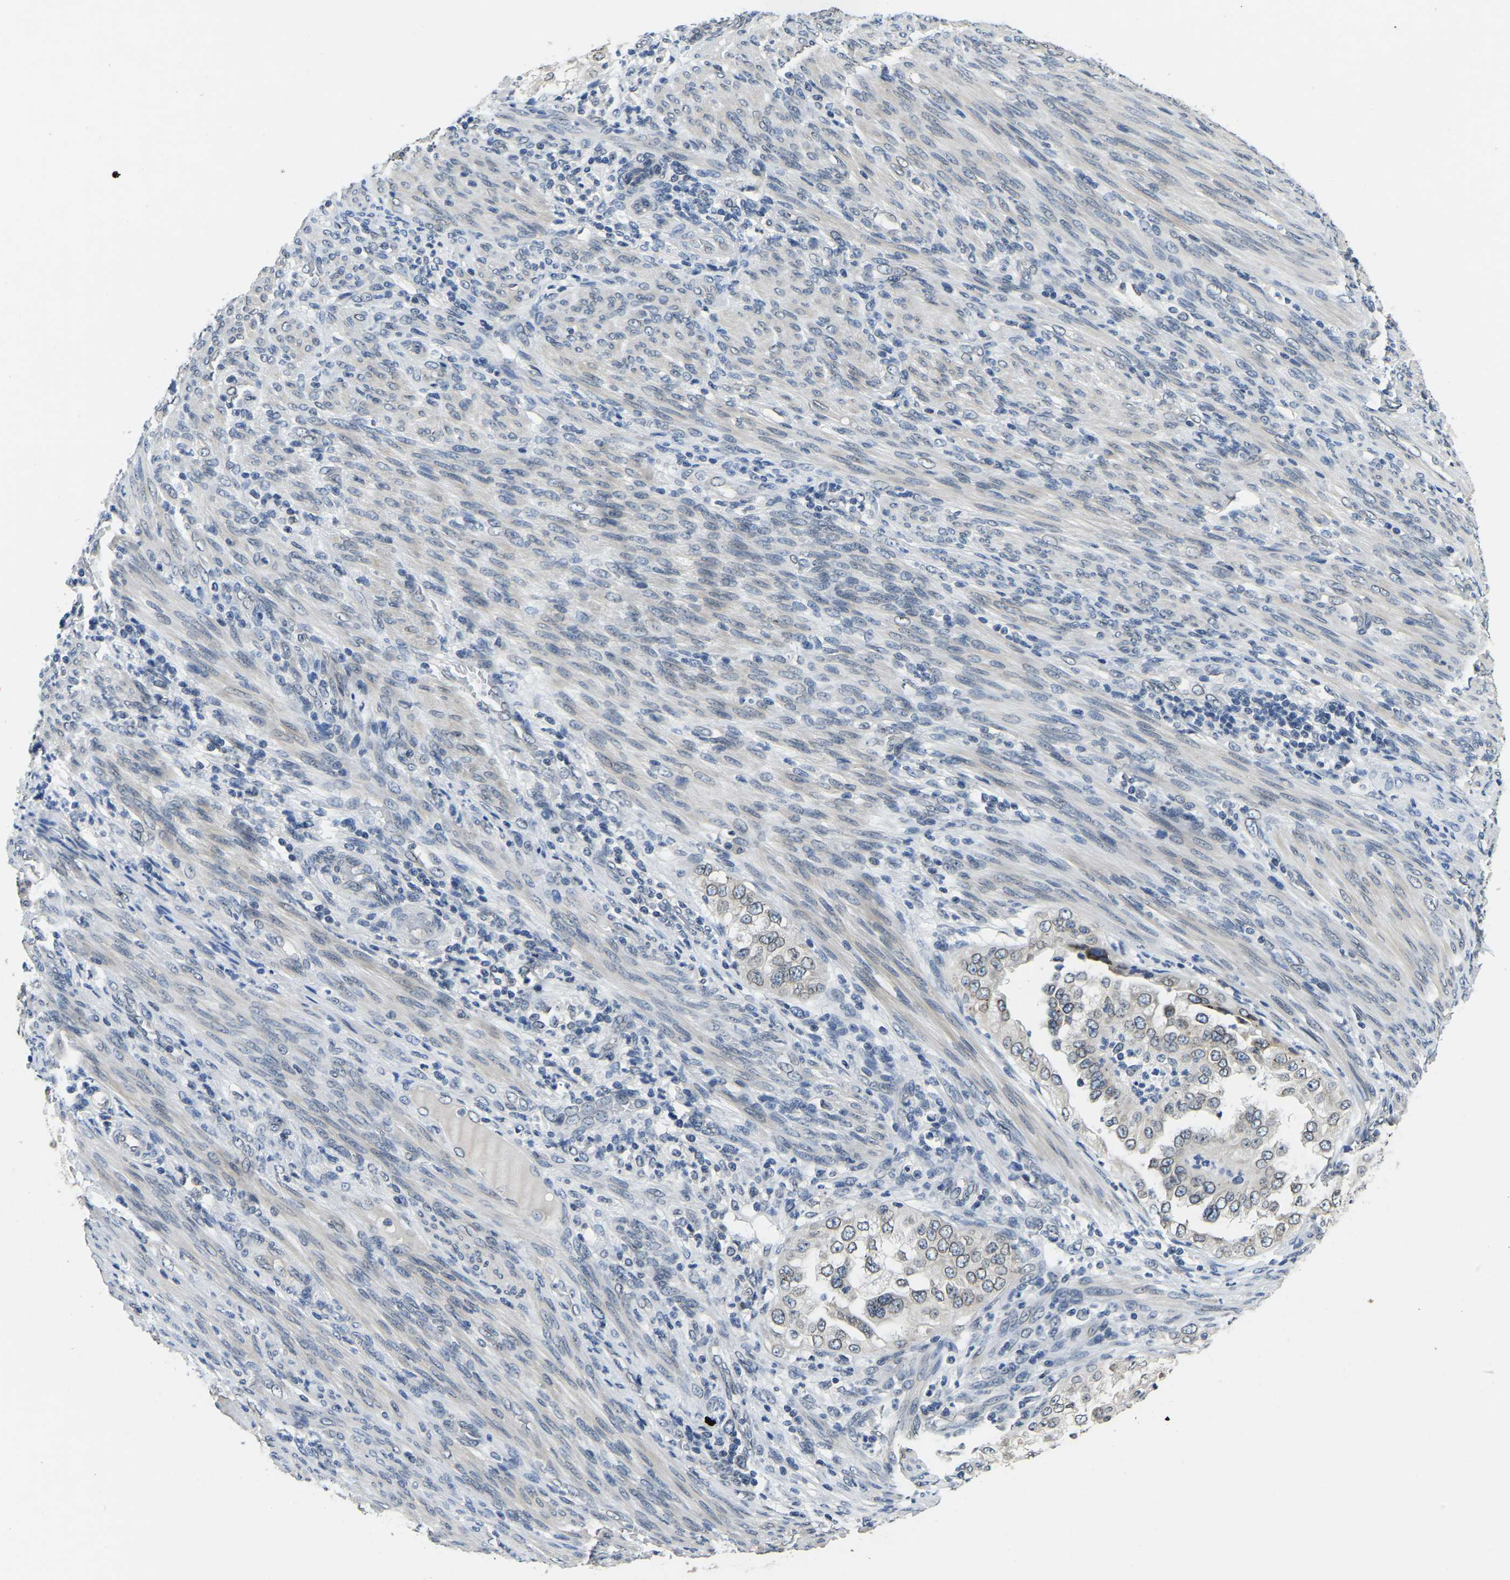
{"staining": {"intensity": "weak", "quantity": ">75%", "location": "cytoplasmic/membranous,nuclear"}, "tissue": "endometrial cancer", "cell_type": "Tumor cells", "image_type": "cancer", "snomed": [{"axis": "morphology", "description": "Adenocarcinoma, NOS"}, {"axis": "topography", "description": "Endometrium"}], "caption": "Tumor cells demonstrate weak cytoplasmic/membranous and nuclear positivity in approximately >75% of cells in adenocarcinoma (endometrial).", "gene": "RANBP2", "patient": {"sex": "female", "age": 85}}